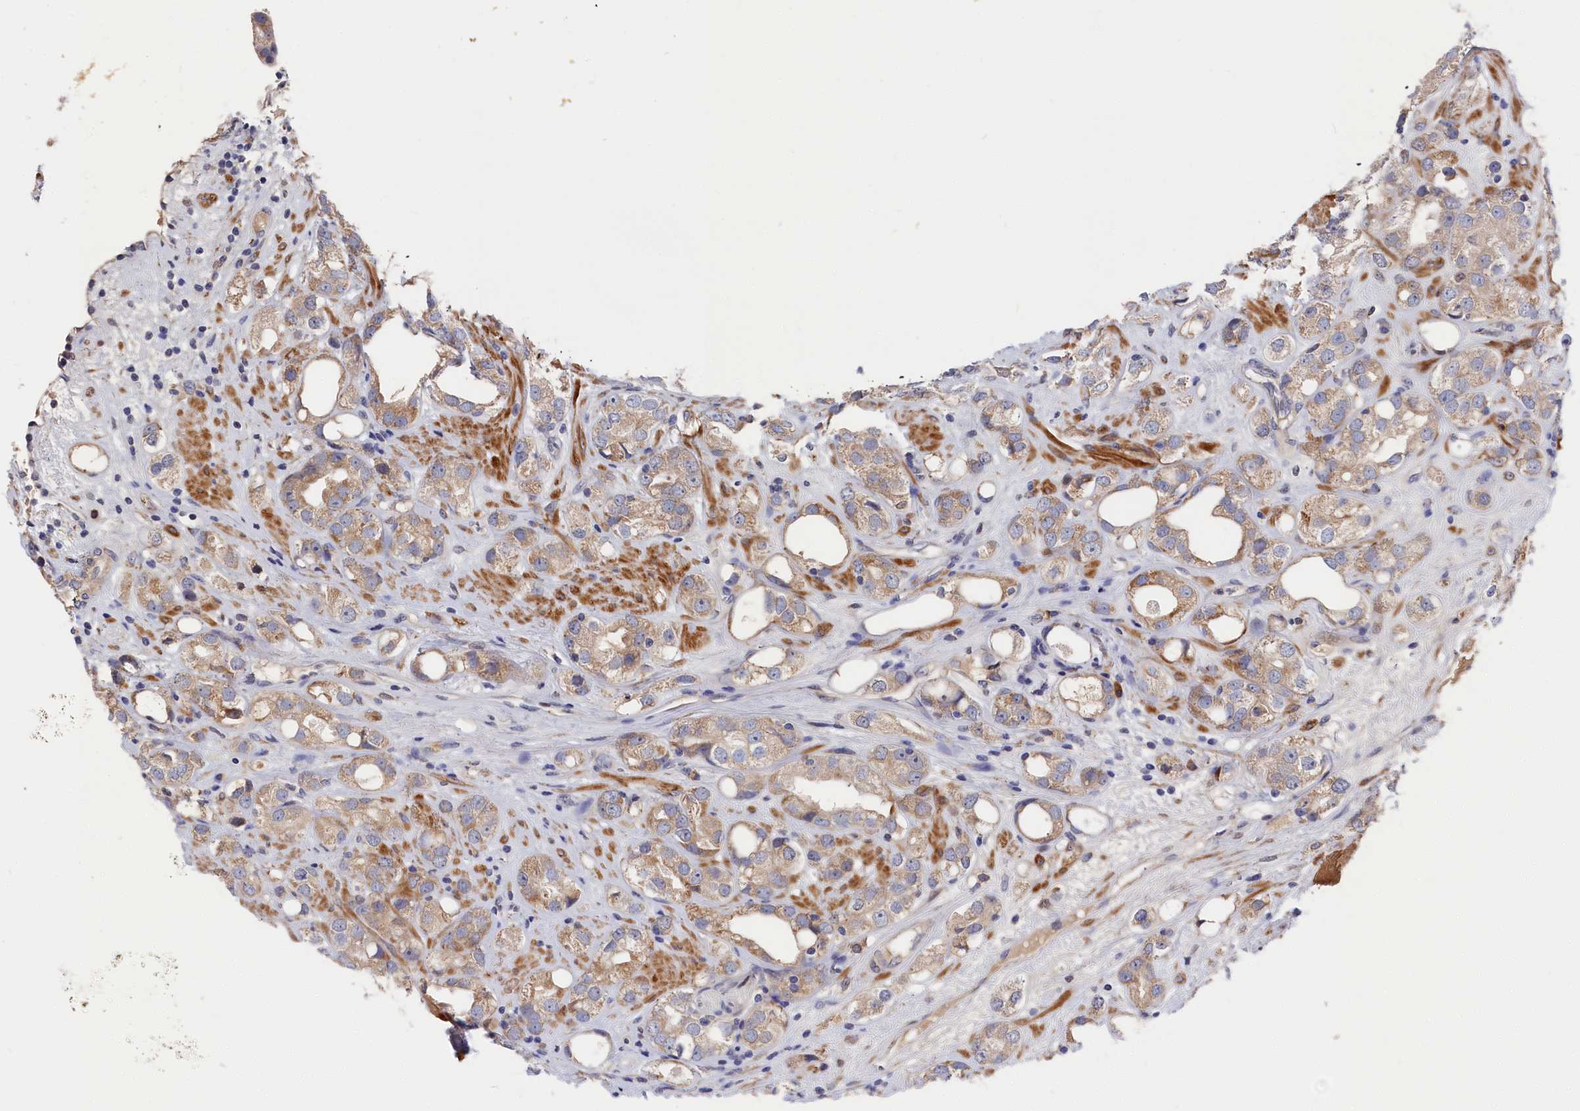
{"staining": {"intensity": "weak", "quantity": ">75%", "location": "cytoplasmic/membranous"}, "tissue": "prostate cancer", "cell_type": "Tumor cells", "image_type": "cancer", "snomed": [{"axis": "morphology", "description": "Adenocarcinoma, NOS"}, {"axis": "topography", "description": "Prostate"}], "caption": "About >75% of tumor cells in human prostate cancer demonstrate weak cytoplasmic/membranous protein staining as visualized by brown immunohistochemical staining.", "gene": "CYB5D2", "patient": {"sex": "male", "age": 79}}